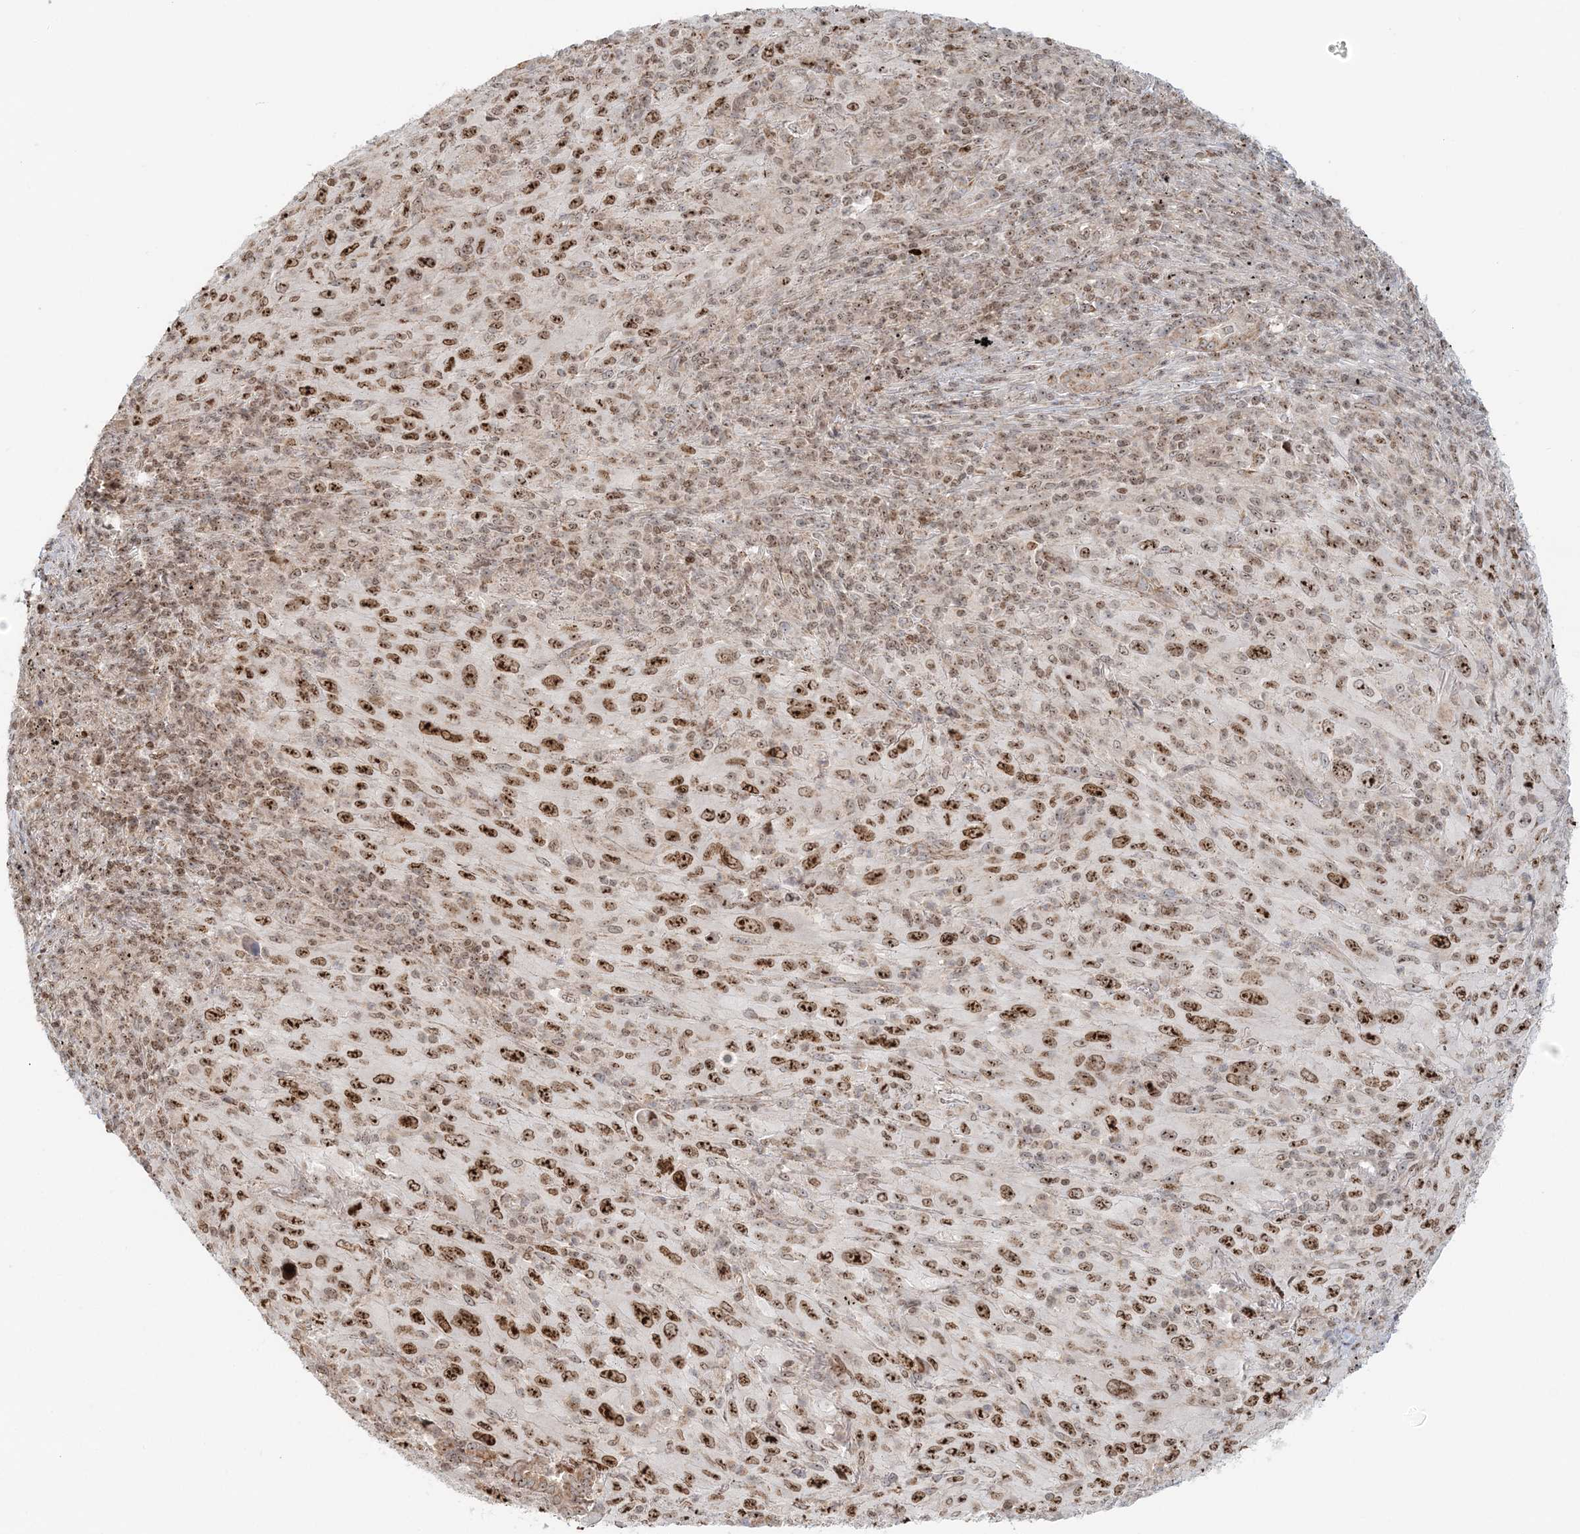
{"staining": {"intensity": "moderate", "quantity": ">75%", "location": "nuclear"}, "tissue": "melanoma", "cell_type": "Tumor cells", "image_type": "cancer", "snomed": [{"axis": "morphology", "description": "Malignant melanoma, Metastatic site"}, {"axis": "topography", "description": "Skin"}], "caption": "Immunohistochemistry micrograph of neoplastic tissue: melanoma stained using immunohistochemistry reveals medium levels of moderate protein expression localized specifically in the nuclear of tumor cells, appearing as a nuclear brown color.", "gene": "UBE2F", "patient": {"sex": "female", "age": 56}}